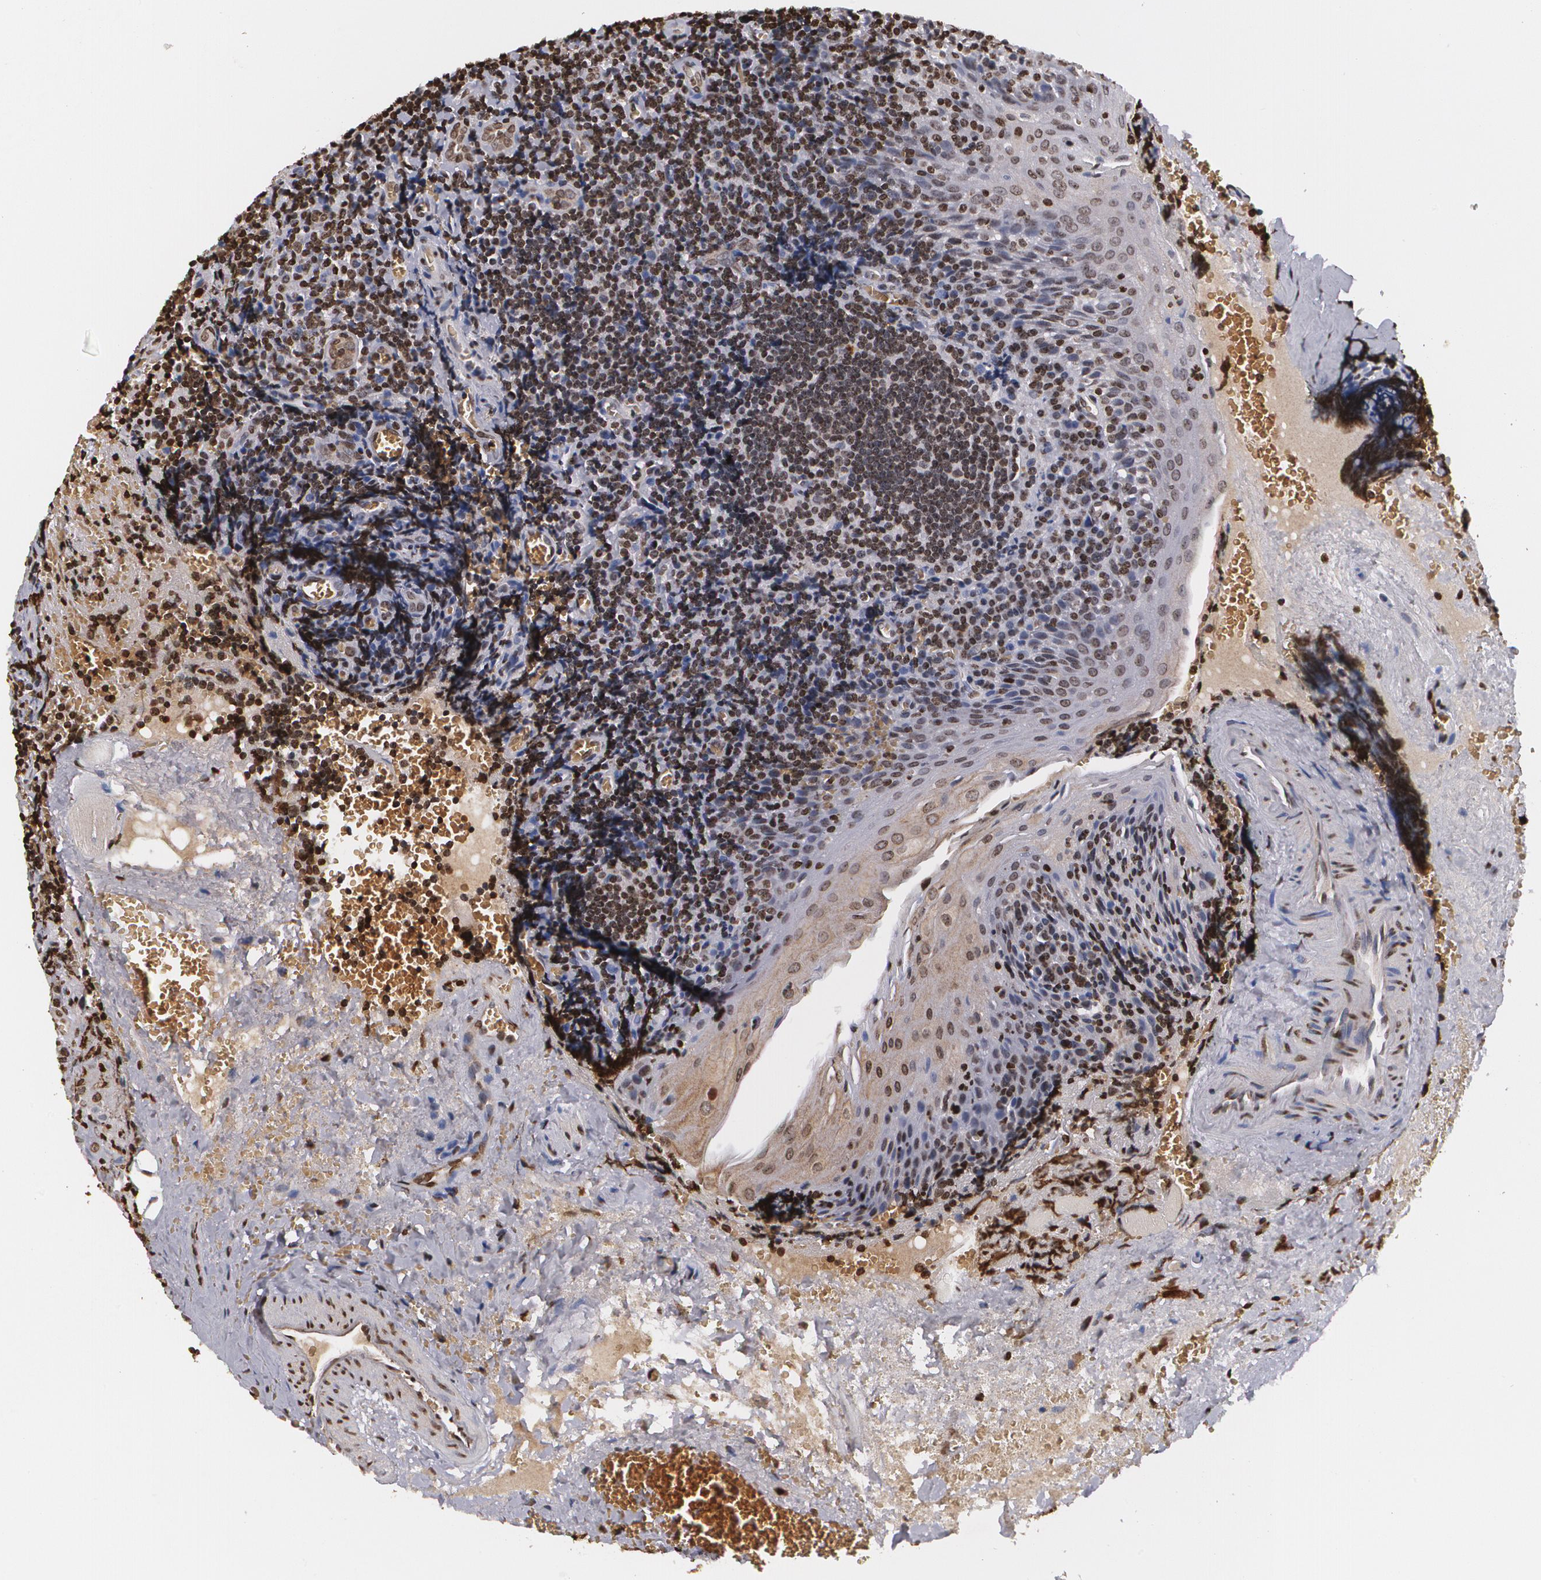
{"staining": {"intensity": "moderate", "quantity": ">75%", "location": "cytoplasmic/membranous,nuclear"}, "tissue": "tonsil", "cell_type": "Germinal center cells", "image_type": "normal", "snomed": [{"axis": "morphology", "description": "Normal tissue, NOS"}, {"axis": "topography", "description": "Tonsil"}], "caption": "Tonsil stained with DAB (3,3'-diaminobenzidine) IHC demonstrates medium levels of moderate cytoplasmic/membranous,nuclear expression in about >75% of germinal center cells.", "gene": "MVP", "patient": {"sex": "male", "age": 20}}